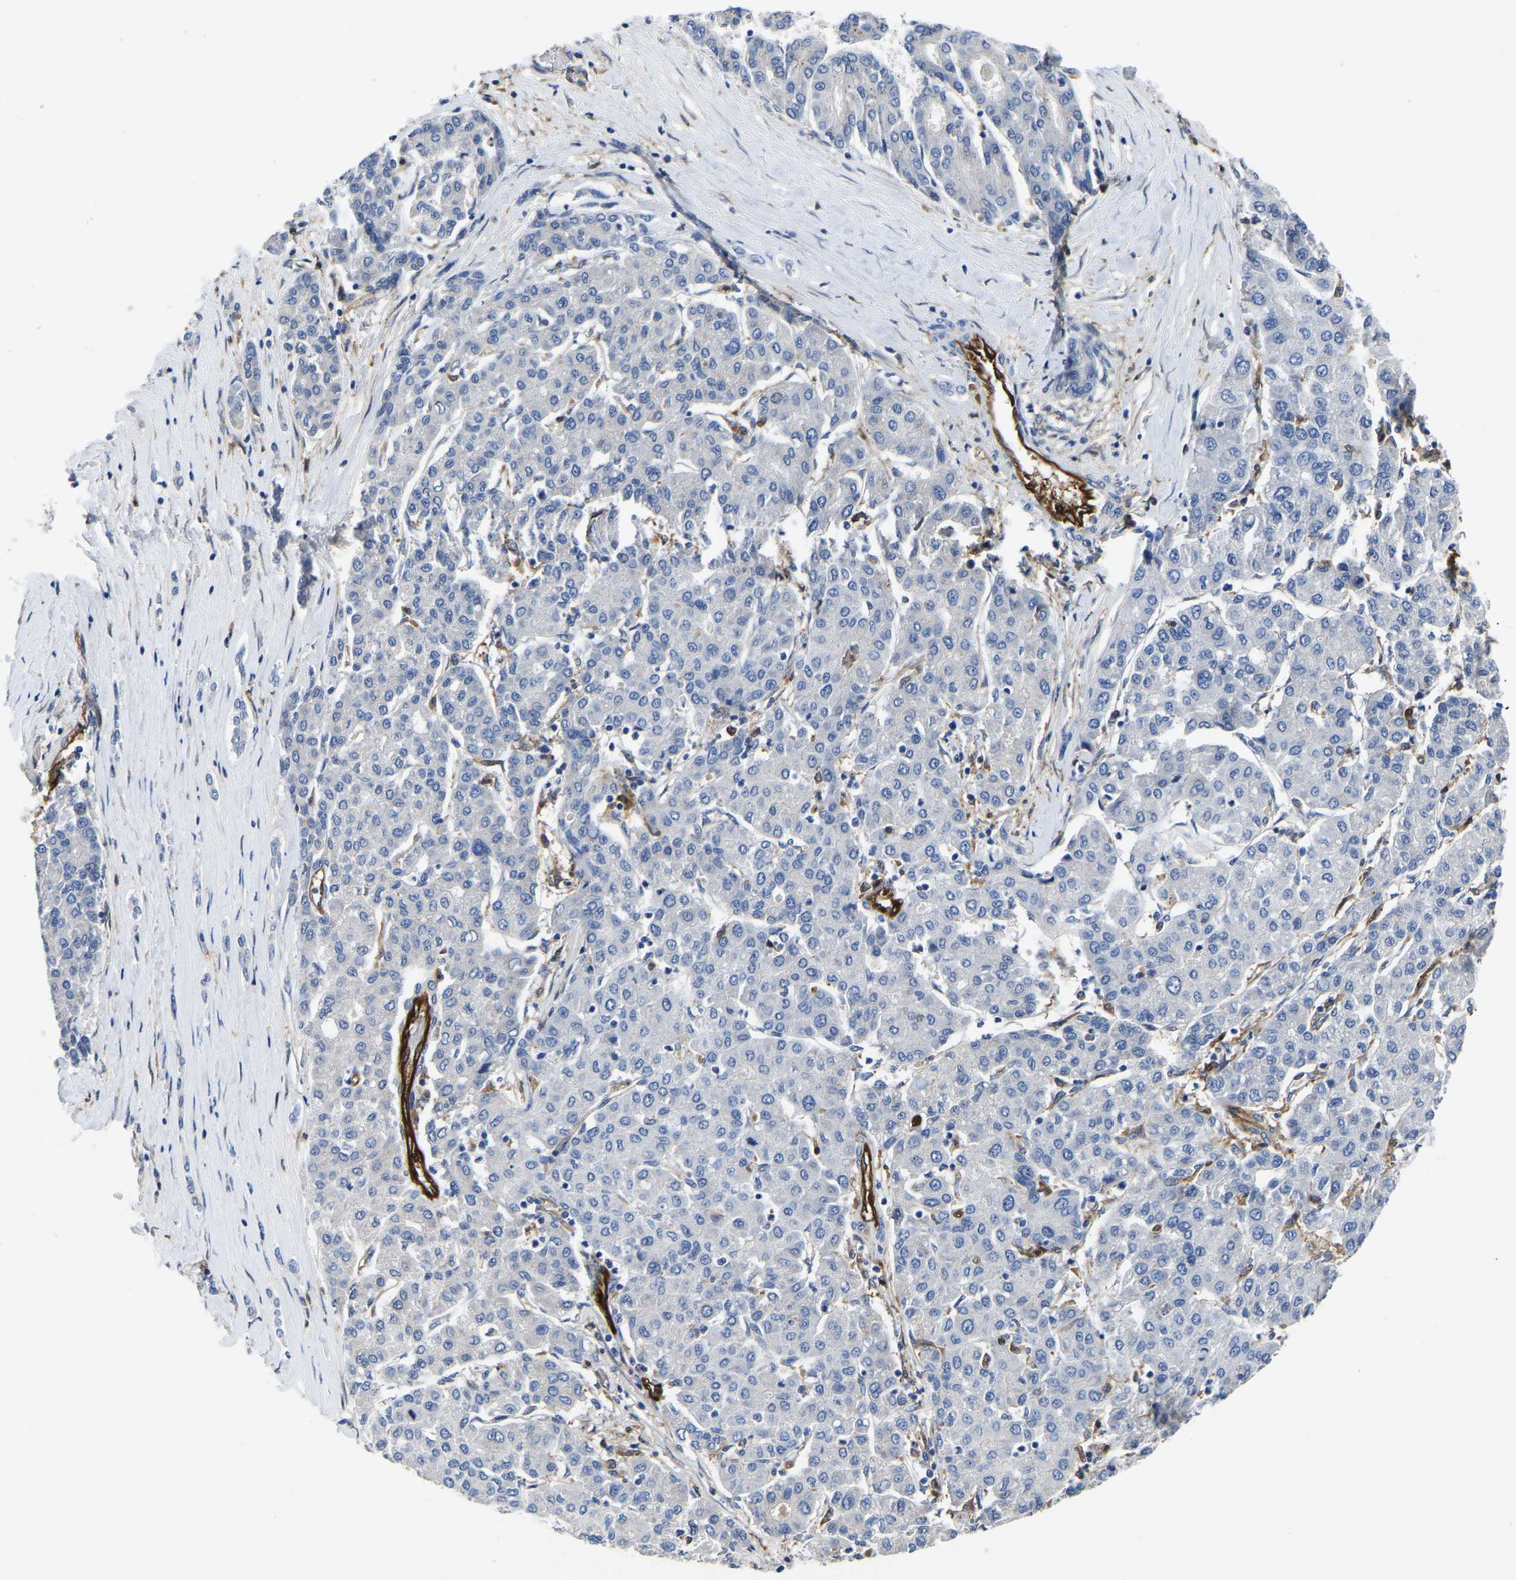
{"staining": {"intensity": "negative", "quantity": "none", "location": "none"}, "tissue": "liver cancer", "cell_type": "Tumor cells", "image_type": "cancer", "snomed": [{"axis": "morphology", "description": "Carcinoma, Hepatocellular, NOS"}, {"axis": "topography", "description": "Liver"}], "caption": "High magnification brightfield microscopy of liver cancer stained with DAB (3,3'-diaminobenzidine) (brown) and counterstained with hematoxylin (blue): tumor cells show no significant staining.", "gene": "ATG2B", "patient": {"sex": "male", "age": 65}}